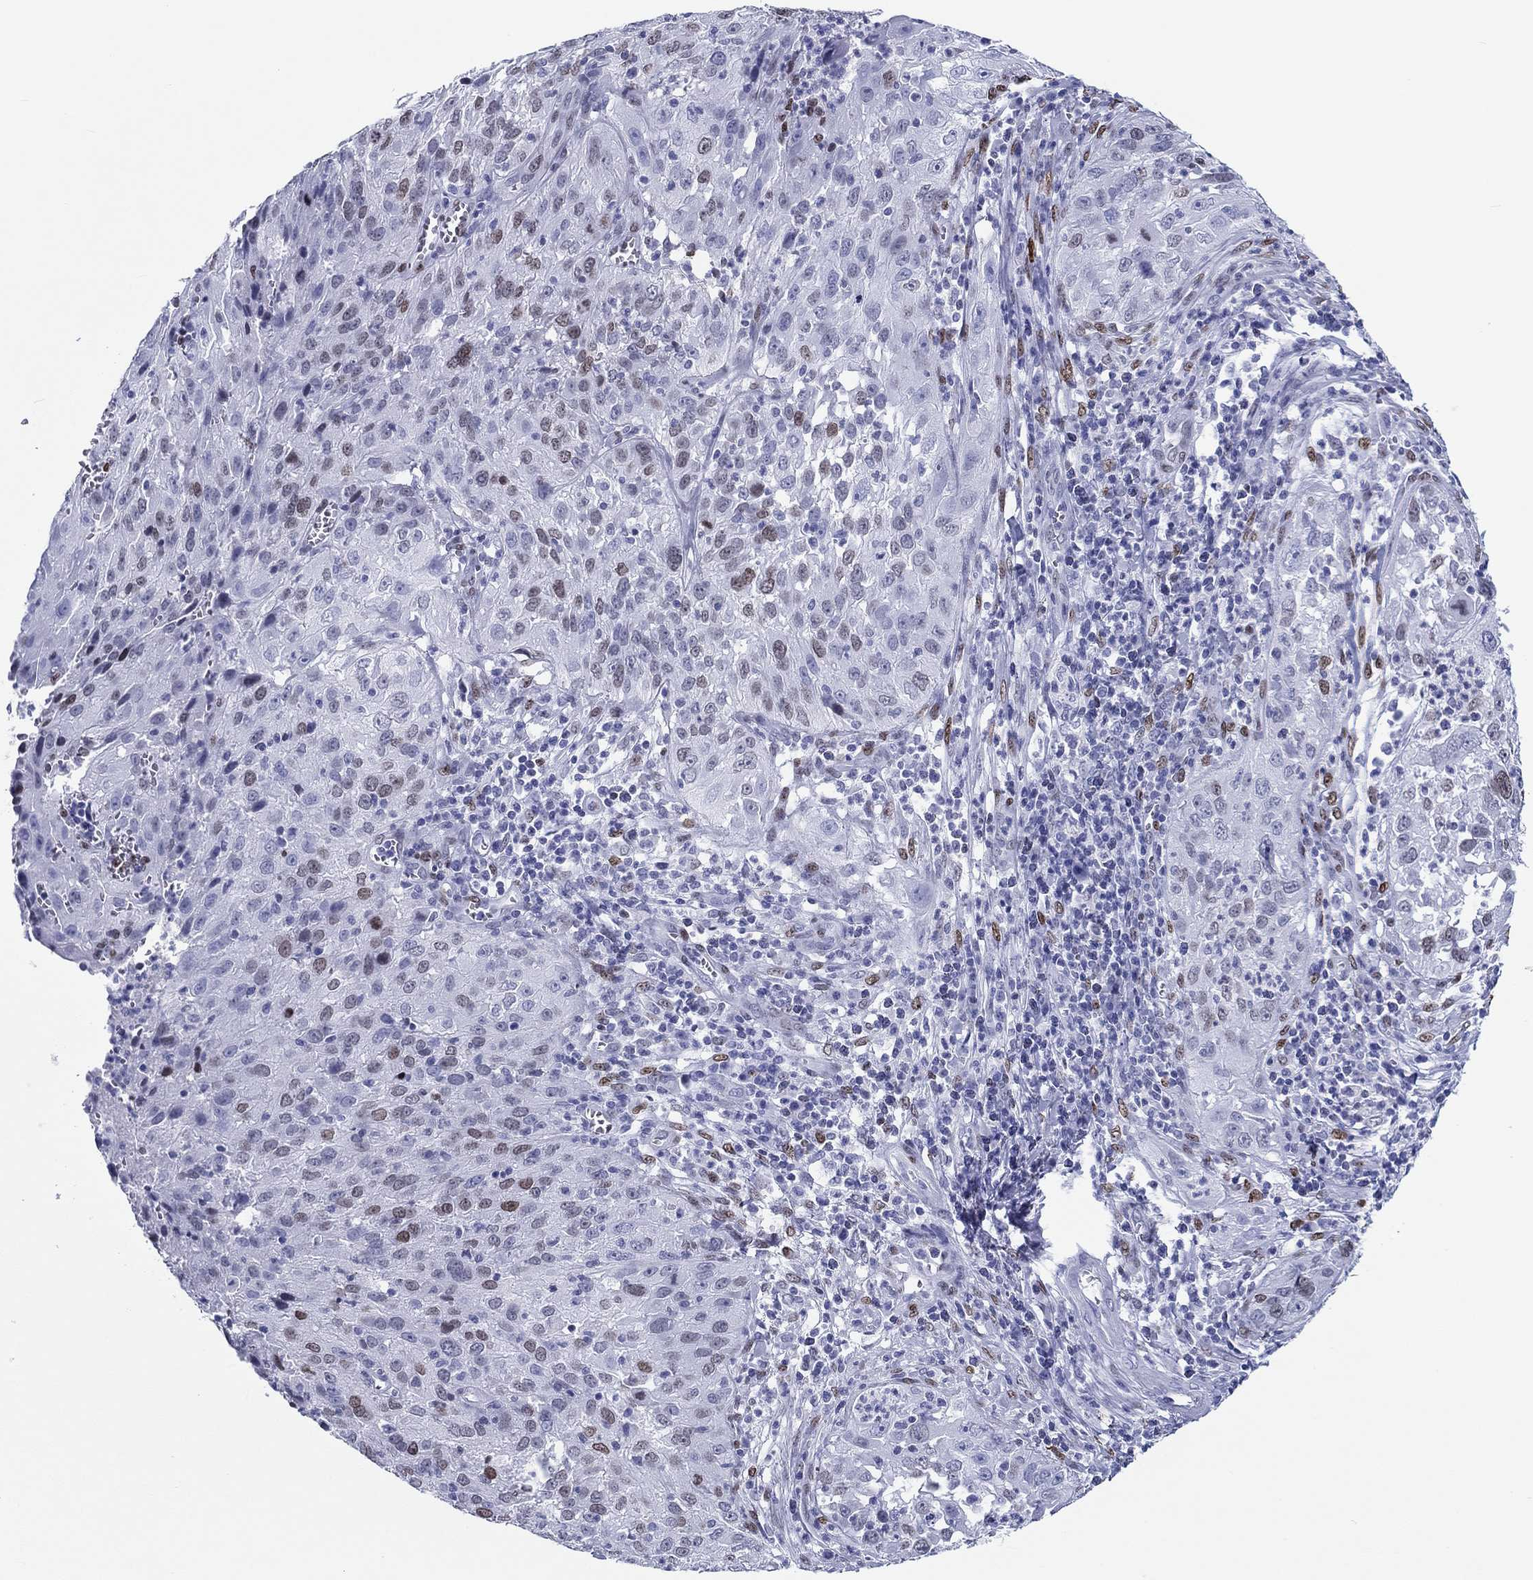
{"staining": {"intensity": "moderate", "quantity": "<25%", "location": "nuclear"}, "tissue": "cervical cancer", "cell_type": "Tumor cells", "image_type": "cancer", "snomed": [{"axis": "morphology", "description": "Squamous cell carcinoma, NOS"}, {"axis": "topography", "description": "Cervix"}], "caption": "Cervical cancer (squamous cell carcinoma) stained with DAB (3,3'-diaminobenzidine) IHC reveals low levels of moderate nuclear staining in about <25% of tumor cells.", "gene": "H1-1", "patient": {"sex": "female", "age": 32}}